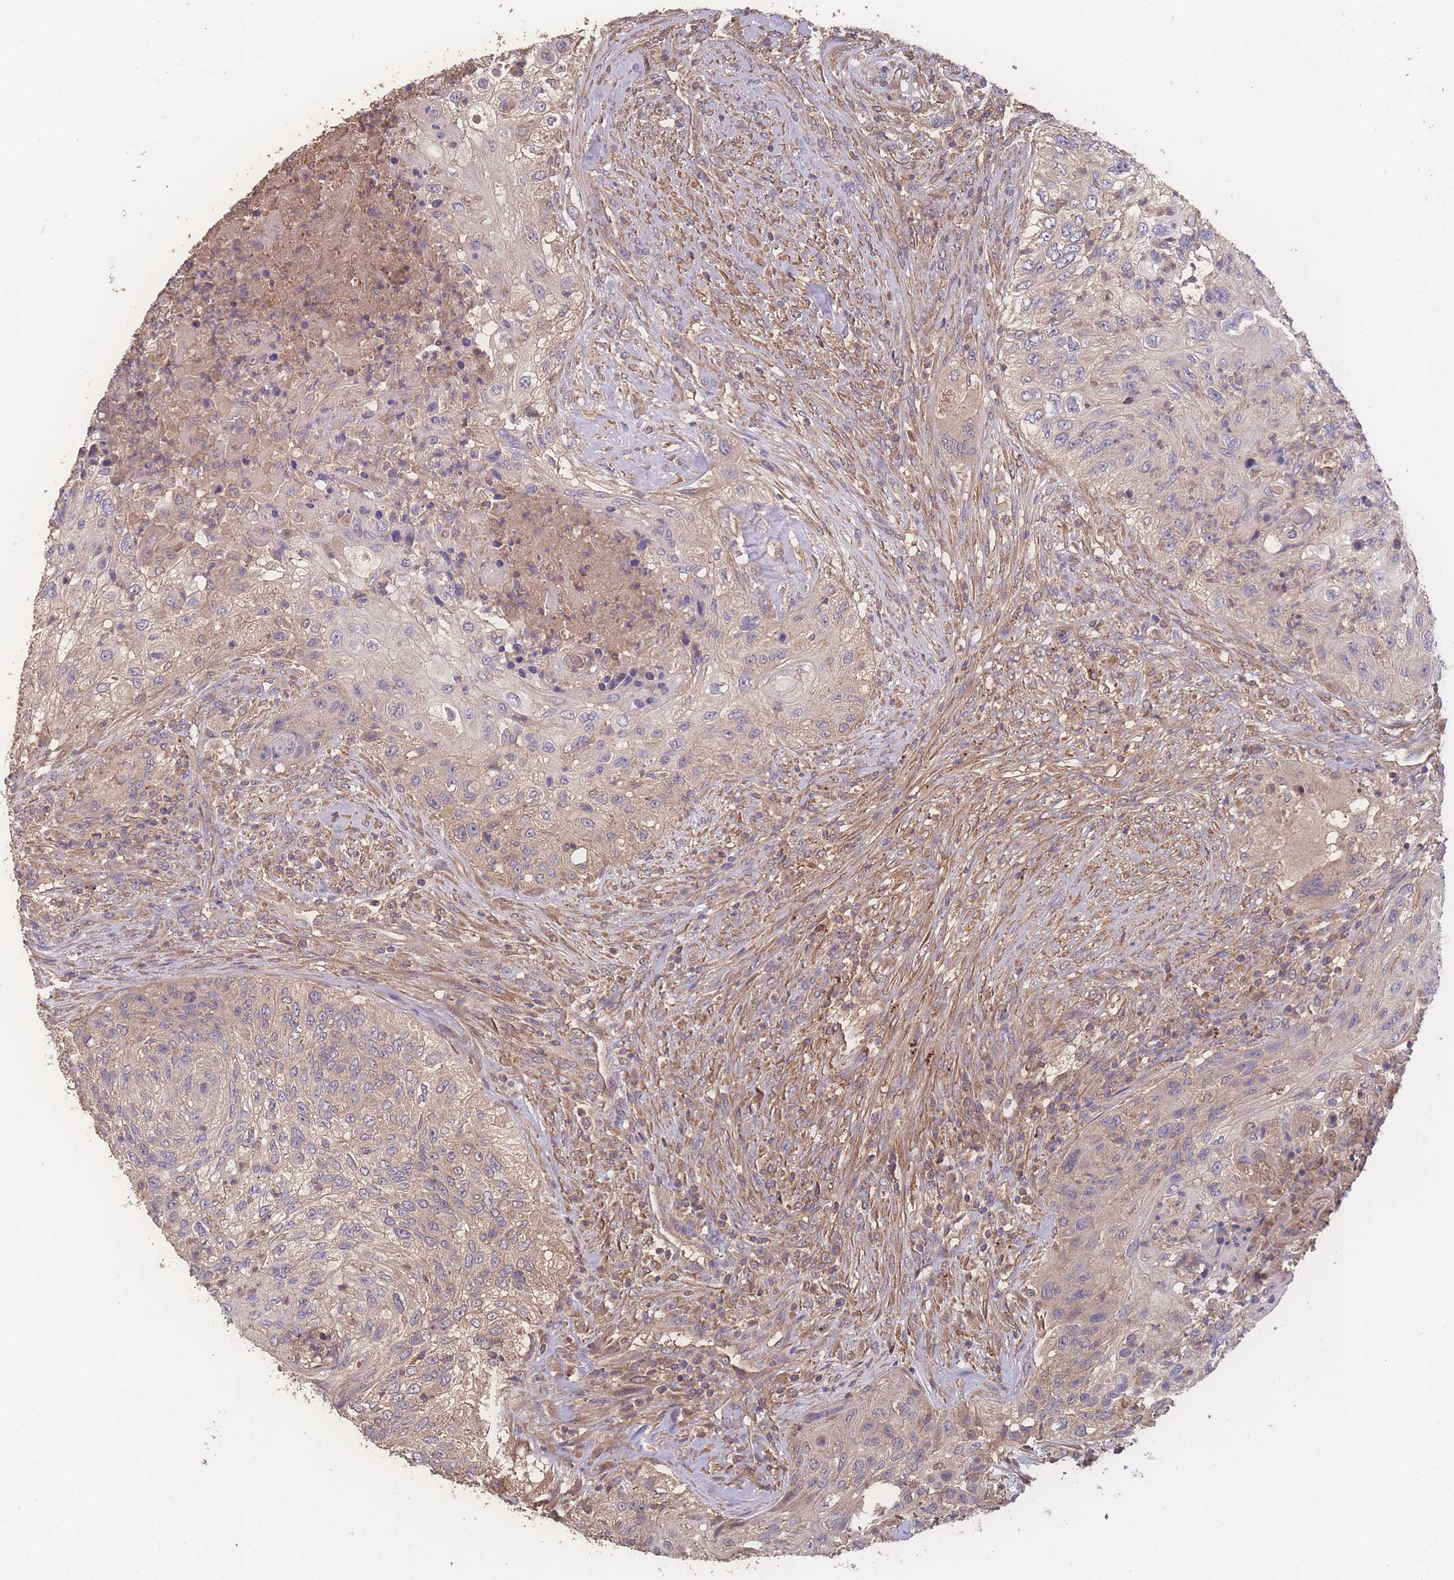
{"staining": {"intensity": "weak", "quantity": "<25%", "location": "cytoplasmic/membranous"}, "tissue": "urothelial cancer", "cell_type": "Tumor cells", "image_type": "cancer", "snomed": [{"axis": "morphology", "description": "Urothelial carcinoma, High grade"}, {"axis": "topography", "description": "Urinary bladder"}], "caption": "Tumor cells show no significant protein expression in high-grade urothelial carcinoma.", "gene": "ATXN10", "patient": {"sex": "female", "age": 60}}